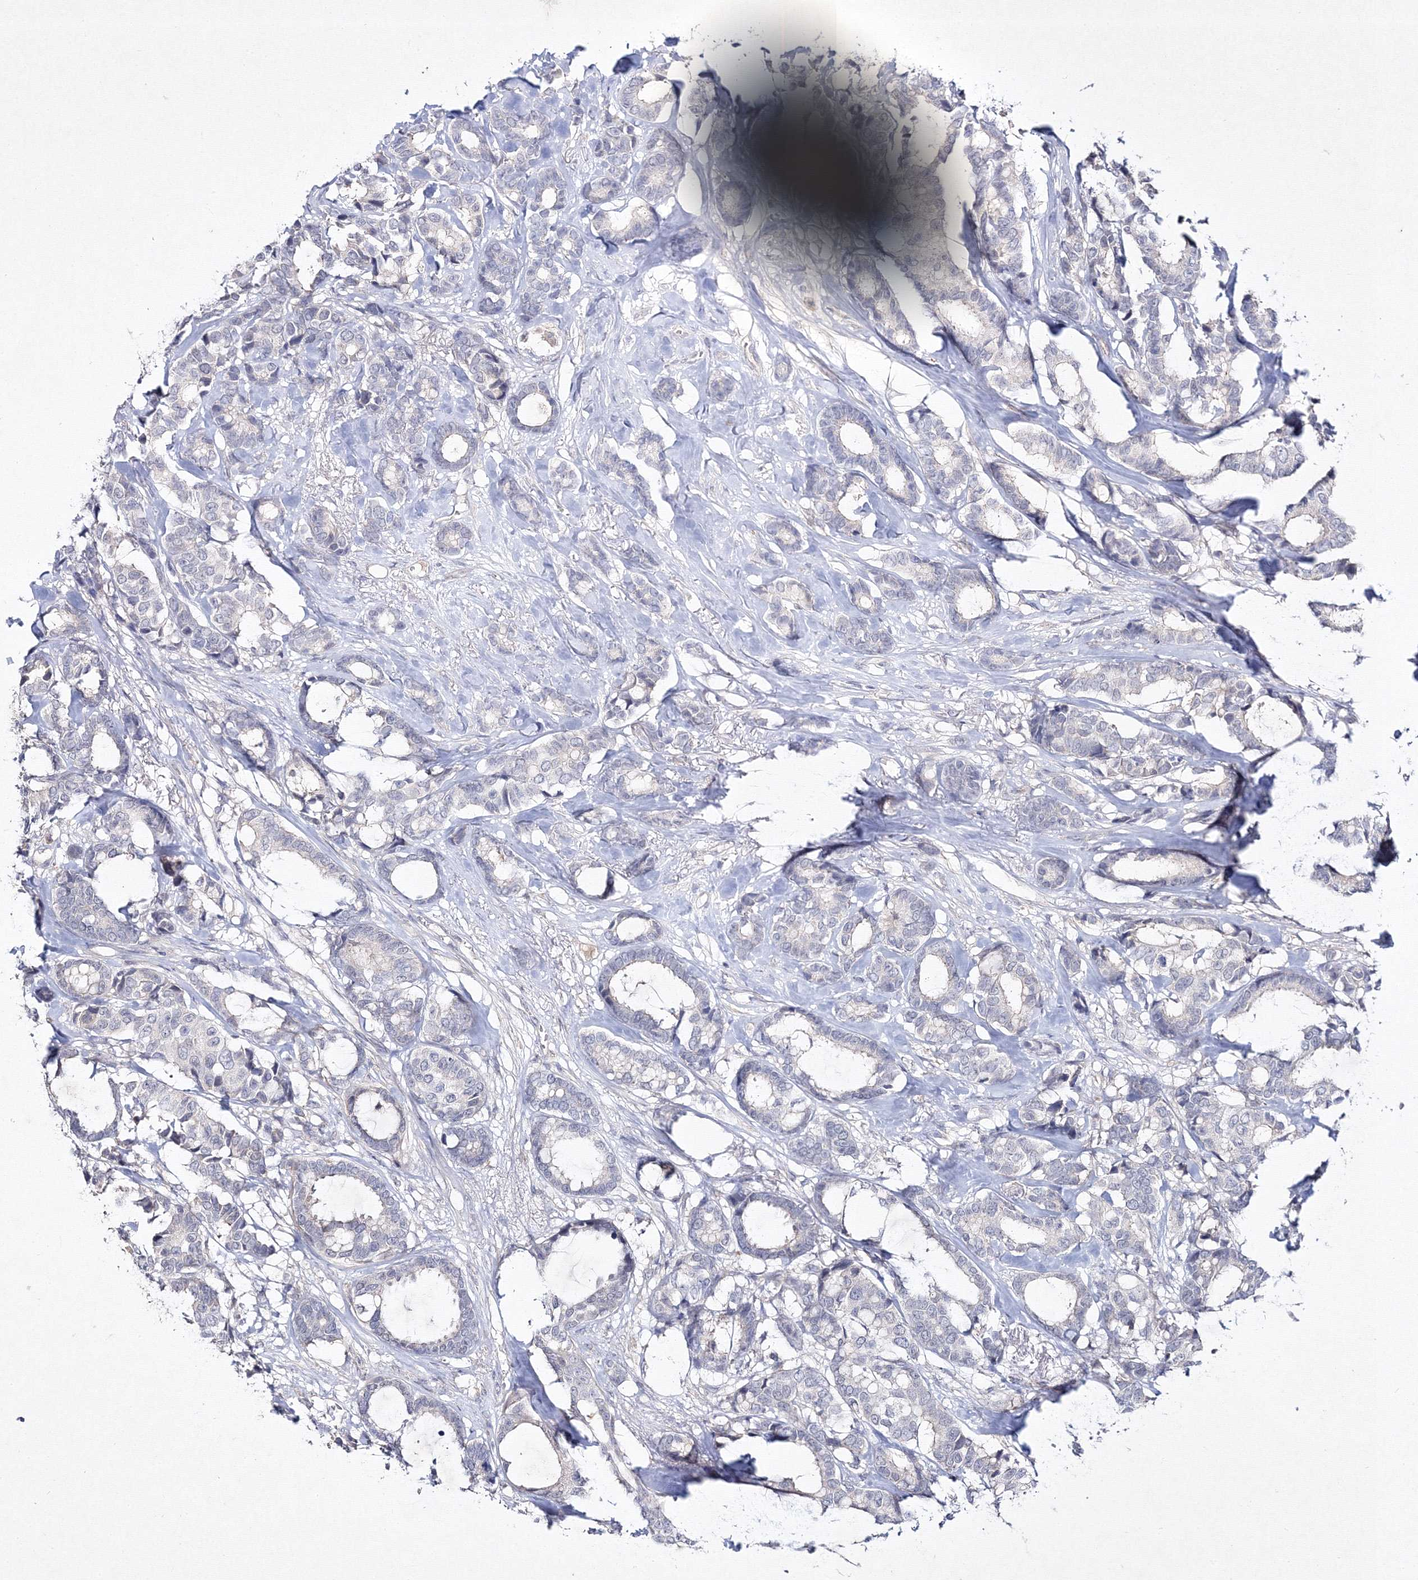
{"staining": {"intensity": "negative", "quantity": "none", "location": "none"}, "tissue": "breast cancer", "cell_type": "Tumor cells", "image_type": "cancer", "snomed": [{"axis": "morphology", "description": "Duct carcinoma"}, {"axis": "topography", "description": "Breast"}], "caption": "This photomicrograph is of infiltrating ductal carcinoma (breast) stained with IHC to label a protein in brown with the nuclei are counter-stained blue. There is no expression in tumor cells. Nuclei are stained in blue.", "gene": "NEU4", "patient": {"sex": "female", "age": 87}}